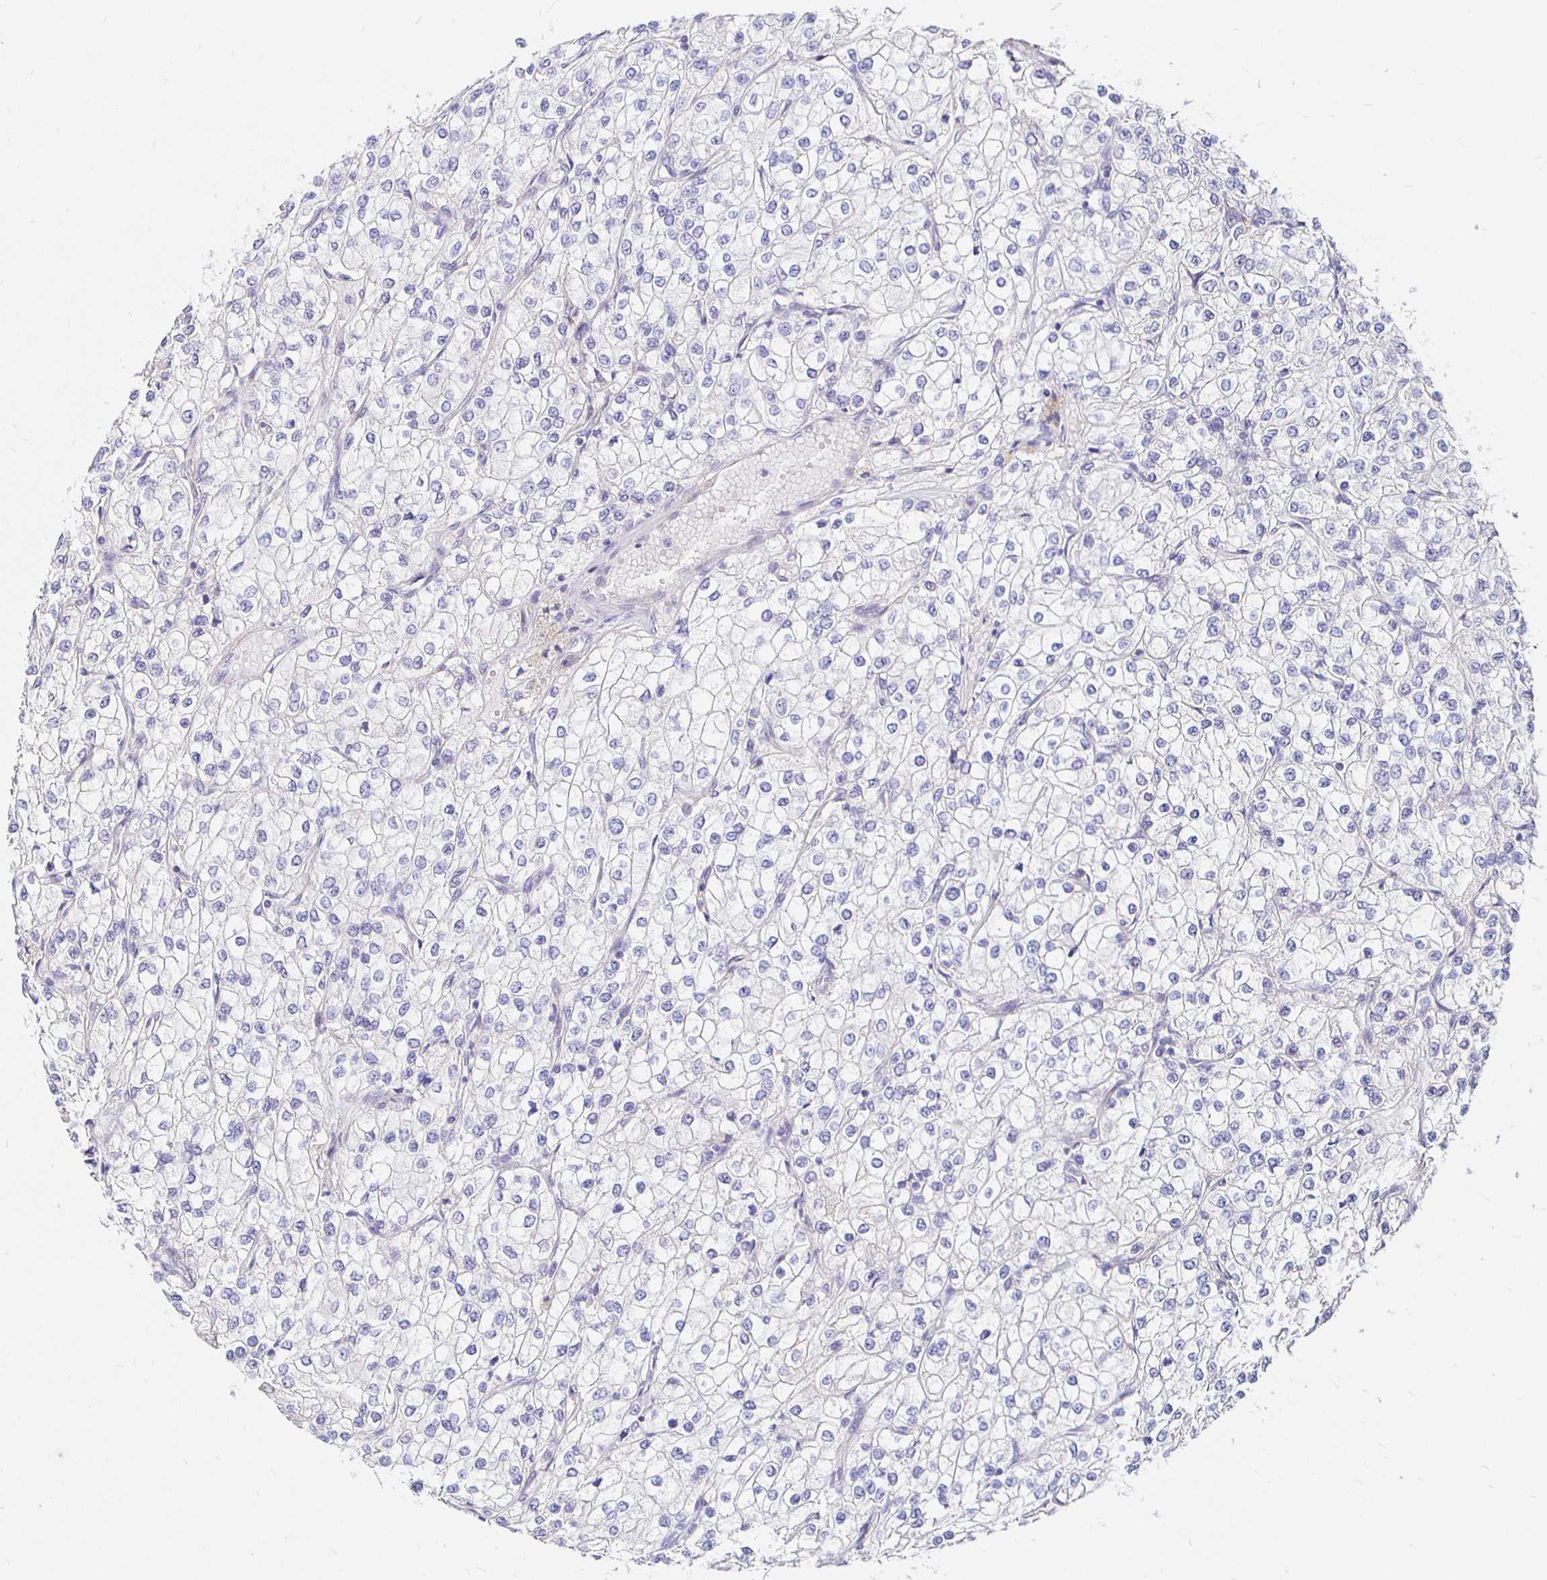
{"staining": {"intensity": "negative", "quantity": "none", "location": "none"}, "tissue": "renal cancer", "cell_type": "Tumor cells", "image_type": "cancer", "snomed": [{"axis": "morphology", "description": "Adenocarcinoma, NOS"}, {"axis": "topography", "description": "Kidney"}], "caption": "DAB (3,3'-diaminobenzidine) immunohistochemical staining of renal cancer reveals no significant staining in tumor cells. (DAB (3,3'-diaminobenzidine) immunohistochemistry (IHC) with hematoxylin counter stain).", "gene": "PALM2AKAP2", "patient": {"sex": "male", "age": 80}}